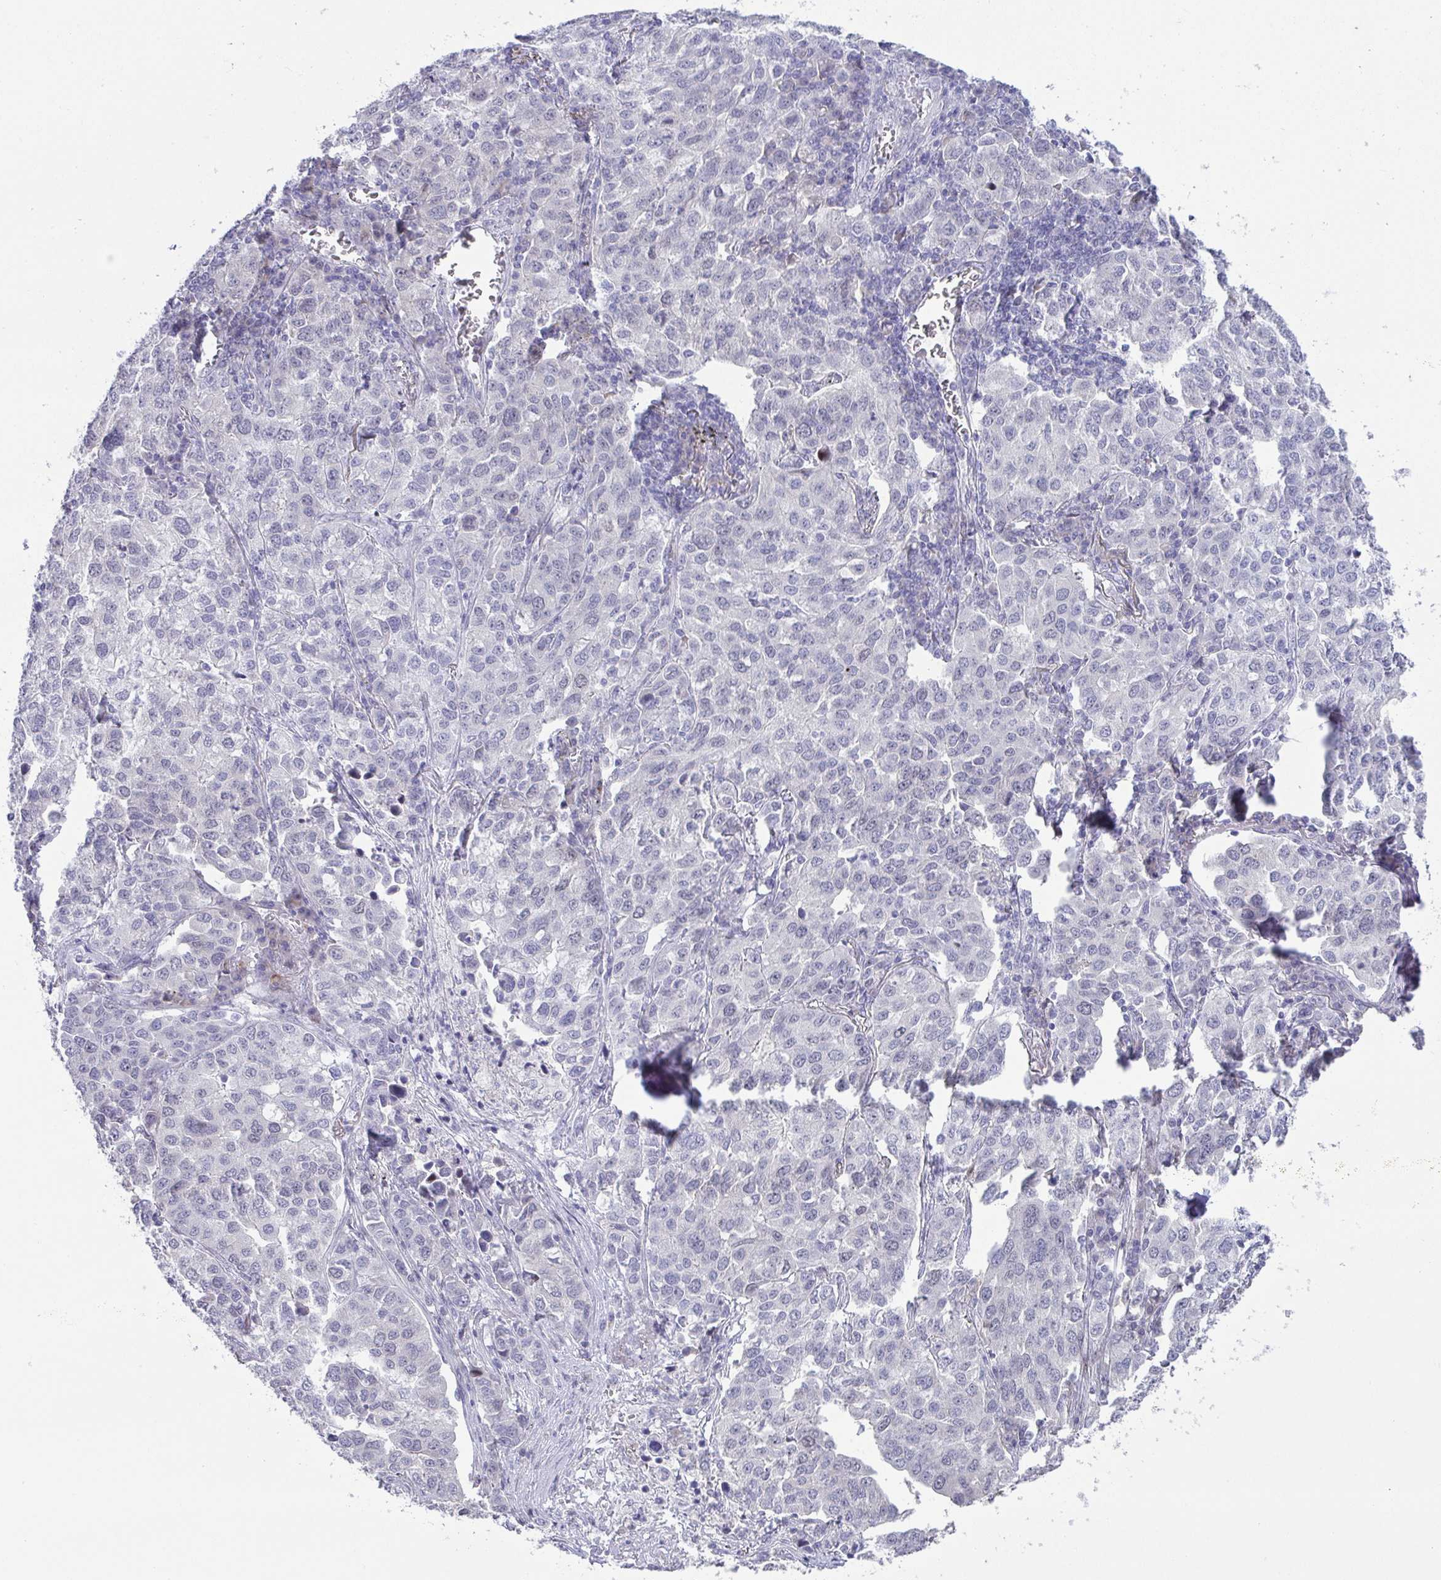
{"staining": {"intensity": "negative", "quantity": "none", "location": "none"}, "tissue": "lung cancer", "cell_type": "Tumor cells", "image_type": "cancer", "snomed": [{"axis": "morphology", "description": "Adenocarcinoma, NOS"}, {"axis": "morphology", "description": "Adenocarcinoma, metastatic, NOS"}, {"axis": "topography", "description": "Lymph node"}, {"axis": "topography", "description": "Lung"}], "caption": "Human metastatic adenocarcinoma (lung) stained for a protein using IHC demonstrates no positivity in tumor cells.", "gene": "GALNT16", "patient": {"sex": "female", "age": 65}}